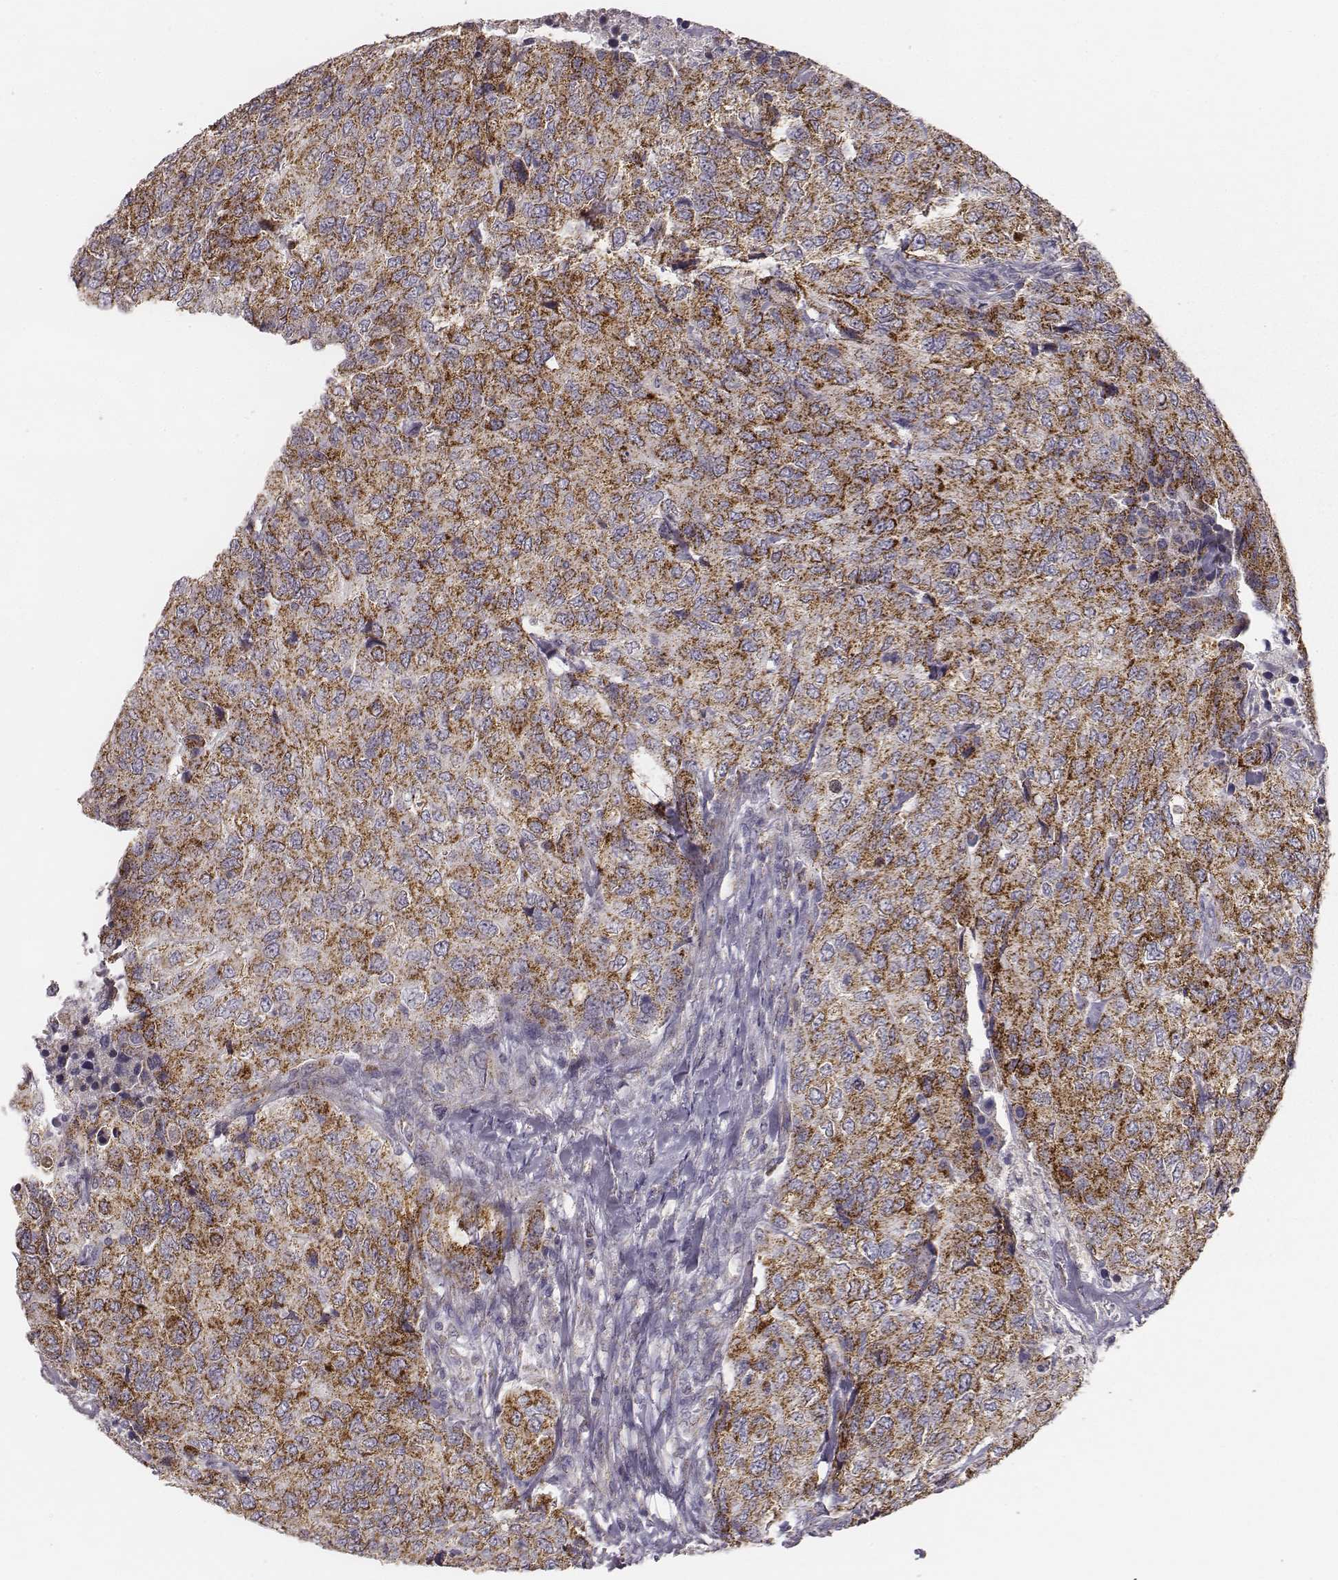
{"staining": {"intensity": "strong", "quantity": ">75%", "location": "cytoplasmic/membranous"}, "tissue": "urothelial cancer", "cell_type": "Tumor cells", "image_type": "cancer", "snomed": [{"axis": "morphology", "description": "Urothelial carcinoma, High grade"}, {"axis": "topography", "description": "Urinary bladder"}], "caption": "About >75% of tumor cells in human urothelial cancer exhibit strong cytoplasmic/membranous protein positivity as visualized by brown immunohistochemical staining.", "gene": "ABCD3", "patient": {"sex": "female", "age": 78}}